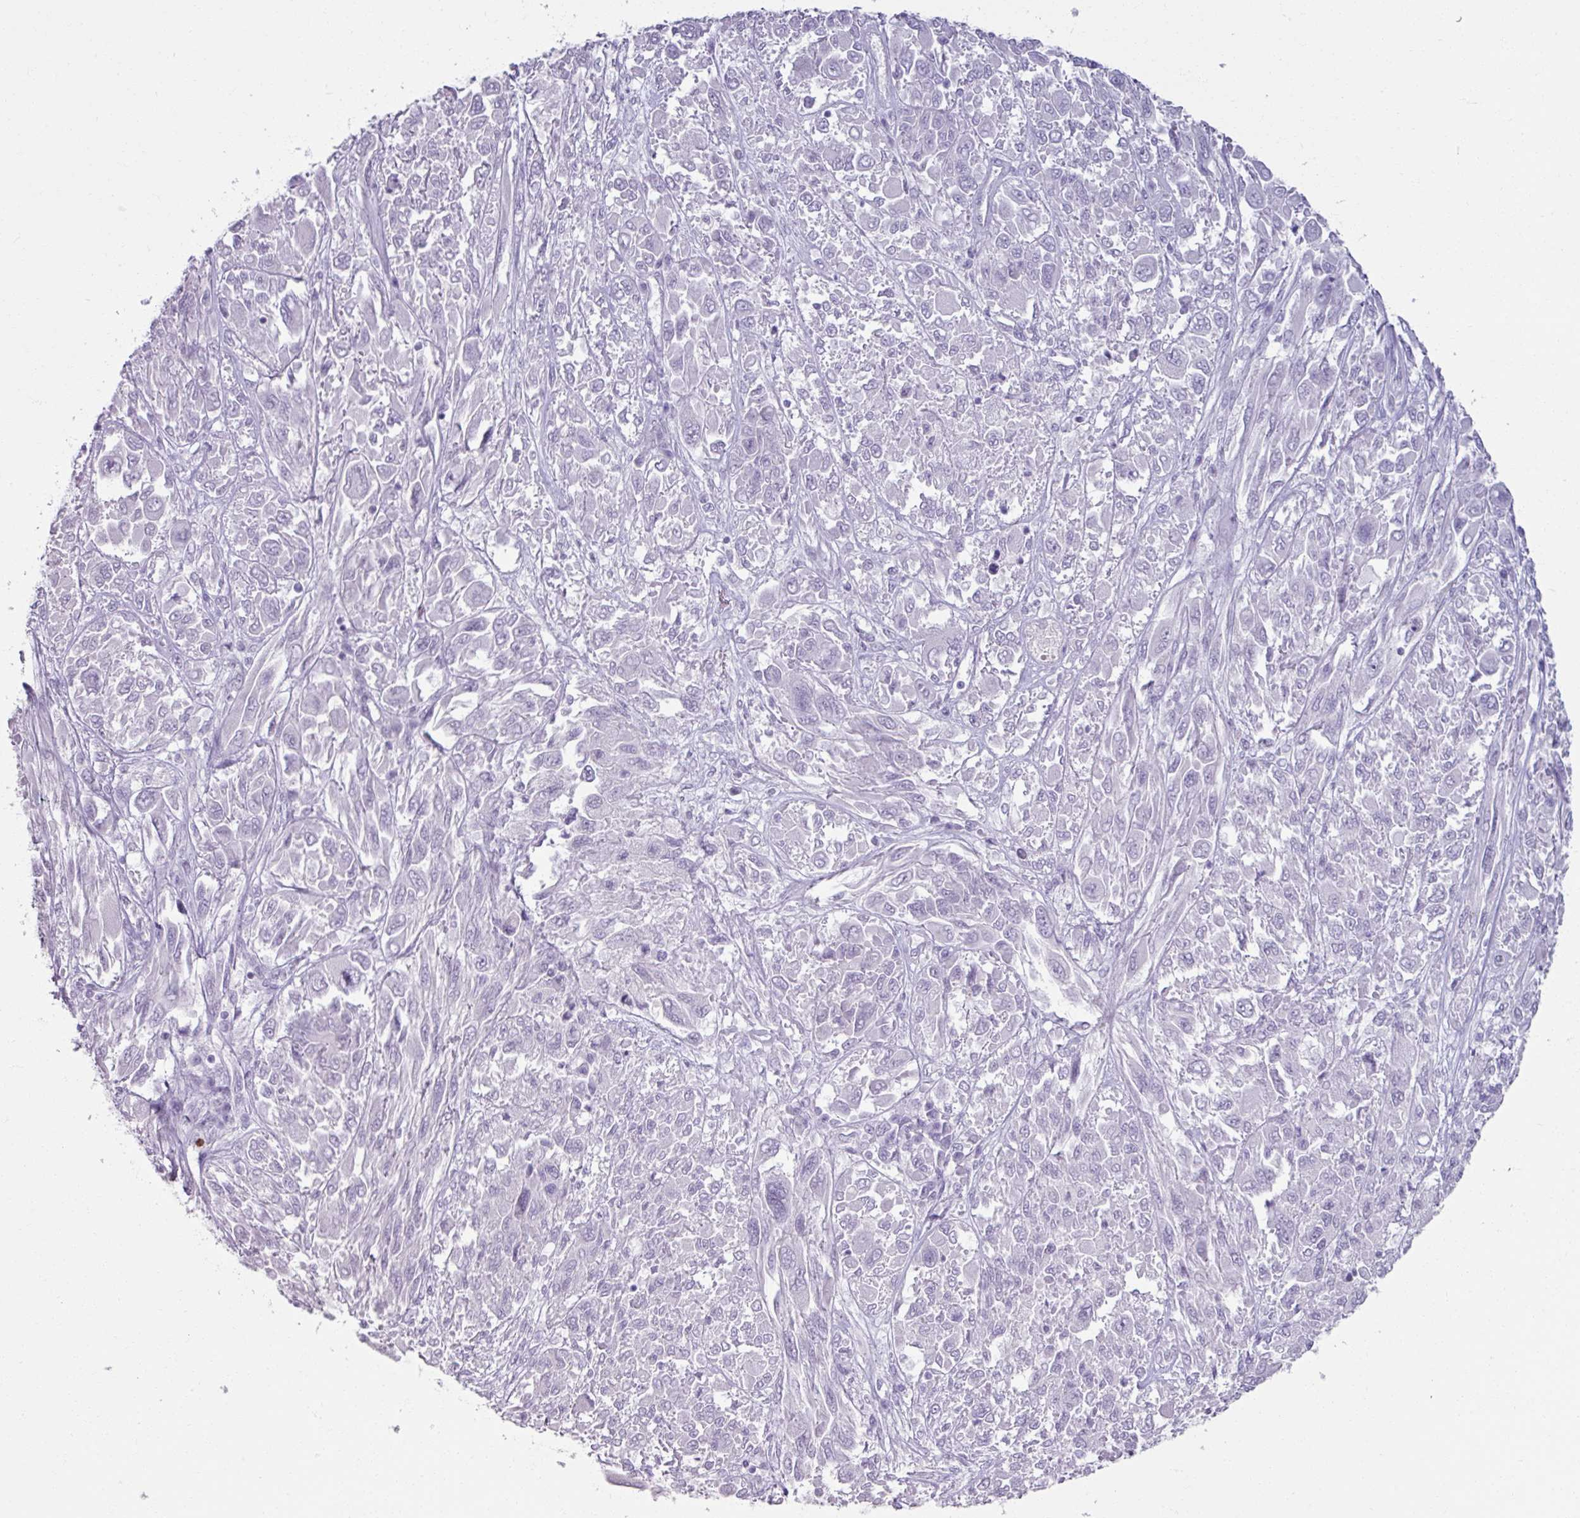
{"staining": {"intensity": "negative", "quantity": "none", "location": "none"}, "tissue": "melanoma", "cell_type": "Tumor cells", "image_type": "cancer", "snomed": [{"axis": "morphology", "description": "Malignant melanoma, NOS"}, {"axis": "topography", "description": "Skin"}], "caption": "The immunohistochemistry (IHC) image has no significant staining in tumor cells of melanoma tissue.", "gene": "ARG1", "patient": {"sex": "female", "age": 91}}